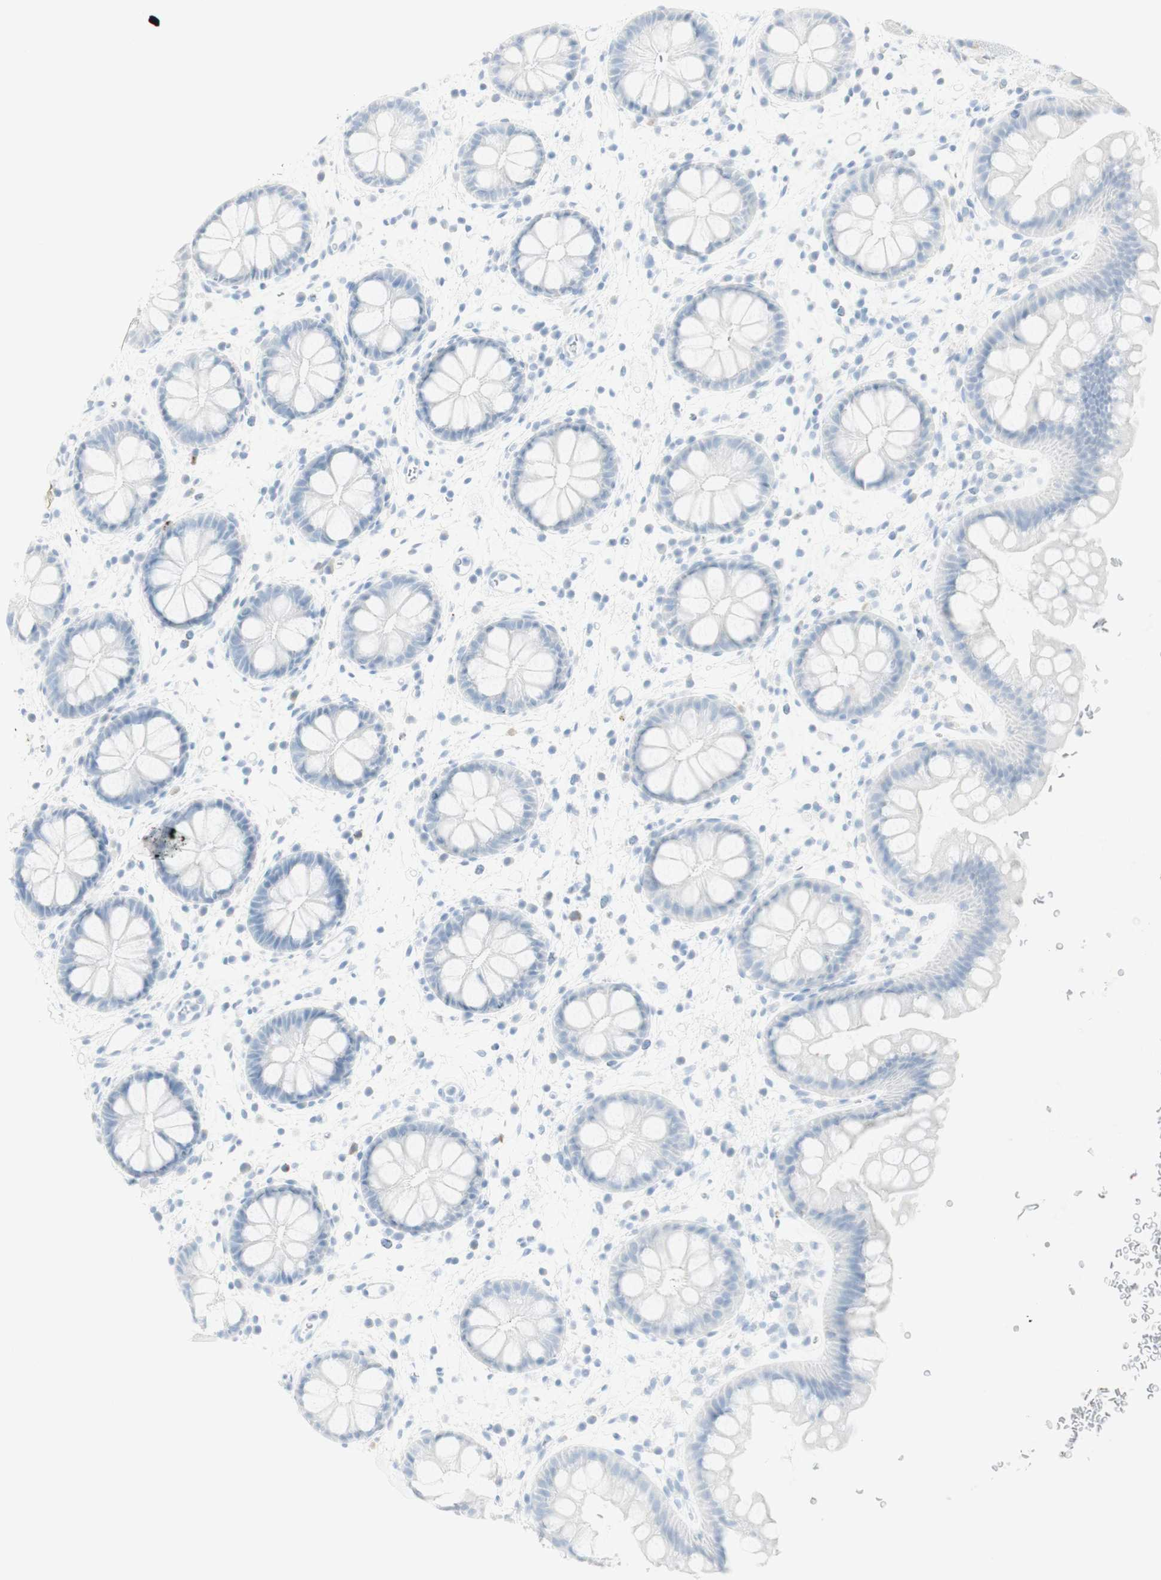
{"staining": {"intensity": "negative", "quantity": "none", "location": "none"}, "tissue": "rectum", "cell_type": "Glandular cells", "image_type": "normal", "snomed": [{"axis": "morphology", "description": "Normal tissue, NOS"}, {"axis": "topography", "description": "Rectum"}], "caption": "IHC of normal rectum displays no positivity in glandular cells. (DAB (3,3'-diaminobenzidine) IHC with hematoxylin counter stain).", "gene": "NAPSA", "patient": {"sex": "female", "age": 24}}